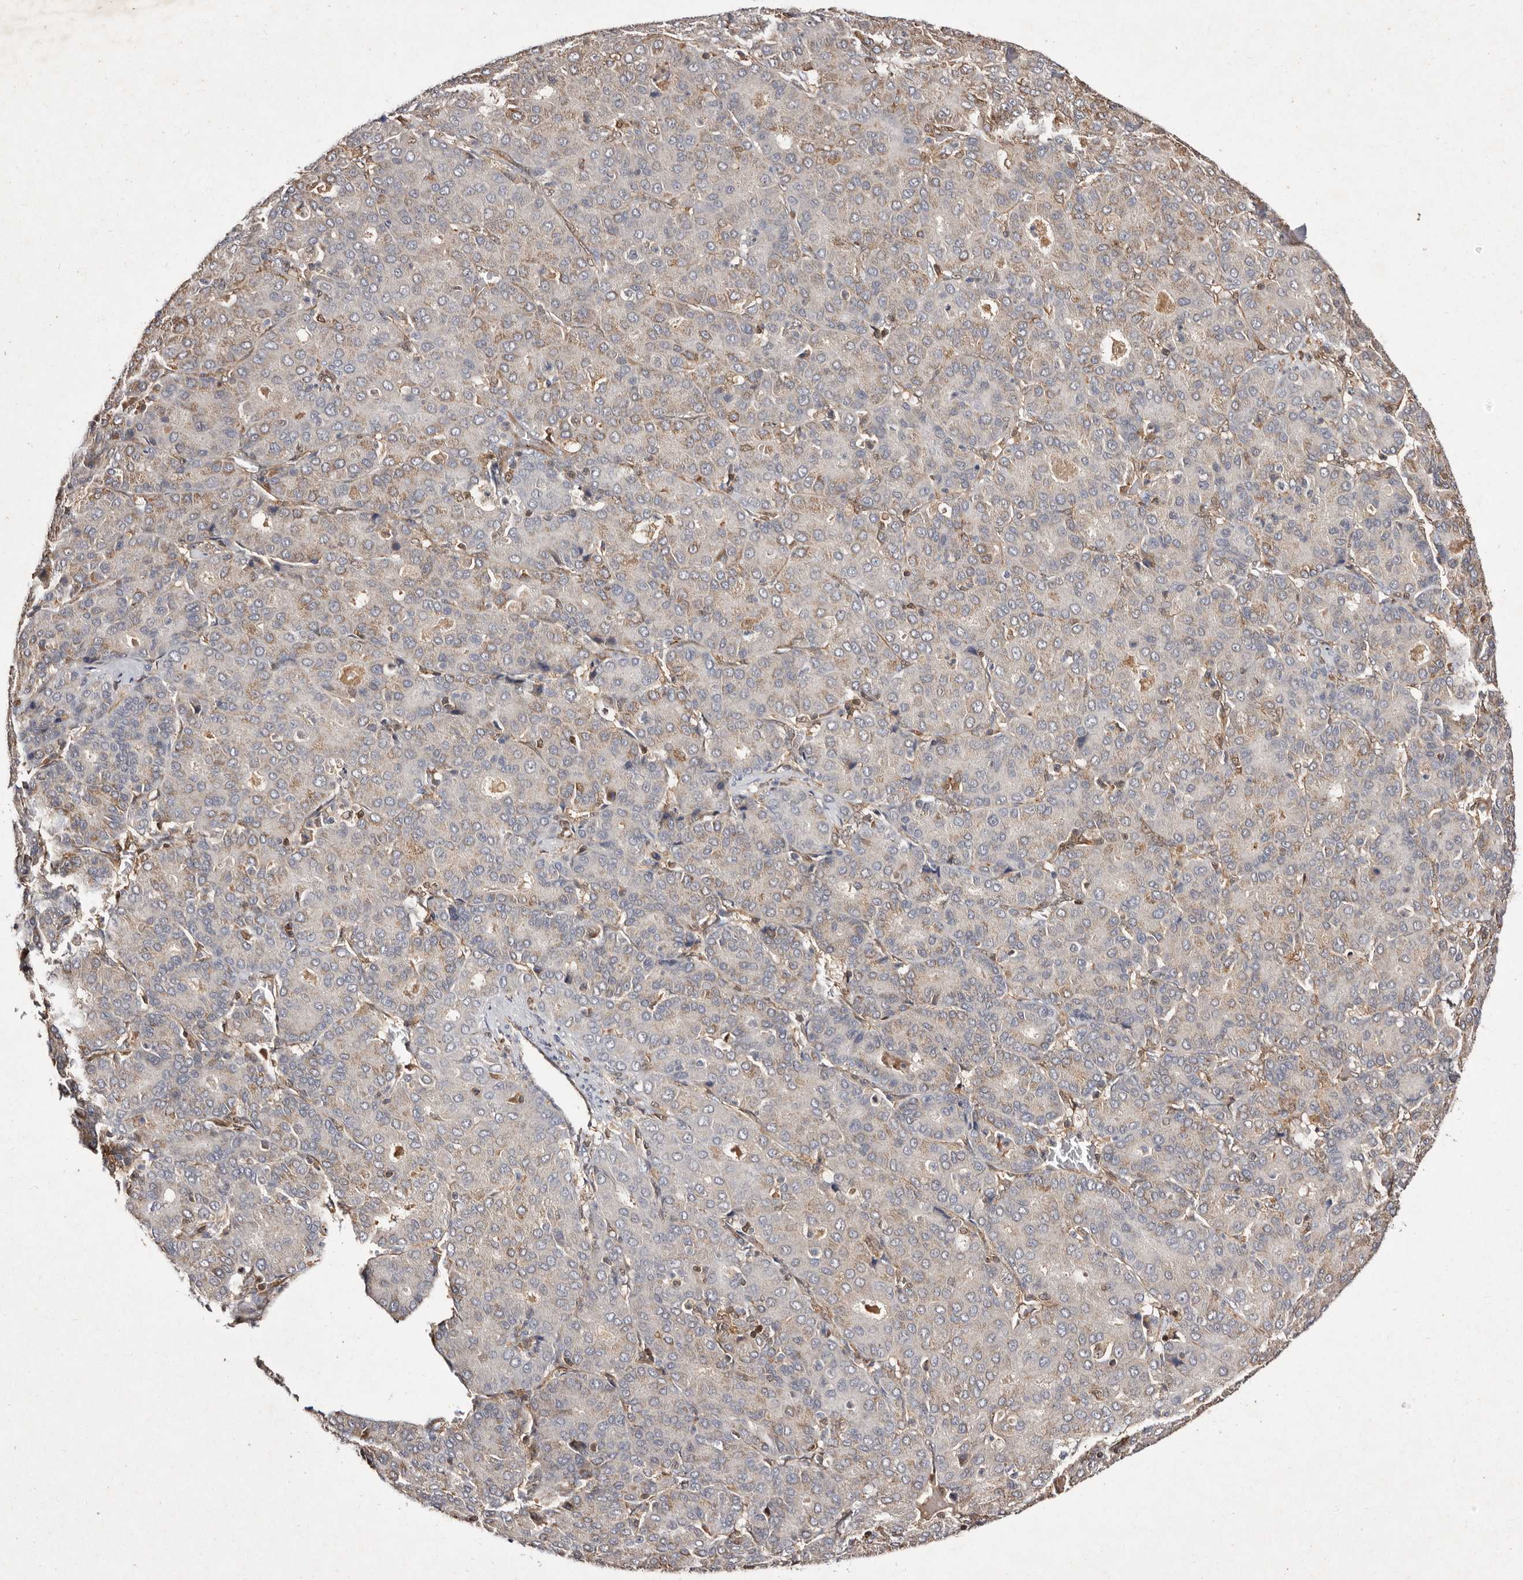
{"staining": {"intensity": "moderate", "quantity": "<25%", "location": "cytoplasmic/membranous"}, "tissue": "liver cancer", "cell_type": "Tumor cells", "image_type": "cancer", "snomed": [{"axis": "morphology", "description": "Carcinoma, Hepatocellular, NOS"}, {"axis": "topography", "description": "Liver"}], "caption": "Hepatocellular carcinoma (liver) tissue exhibits moderate cytoplasmic/membranous staining in about <25% of tumor cells Nuclei are stained in blue.", "gene": "GIMAP4", "patient": {"sex": "male", "age": 65}}